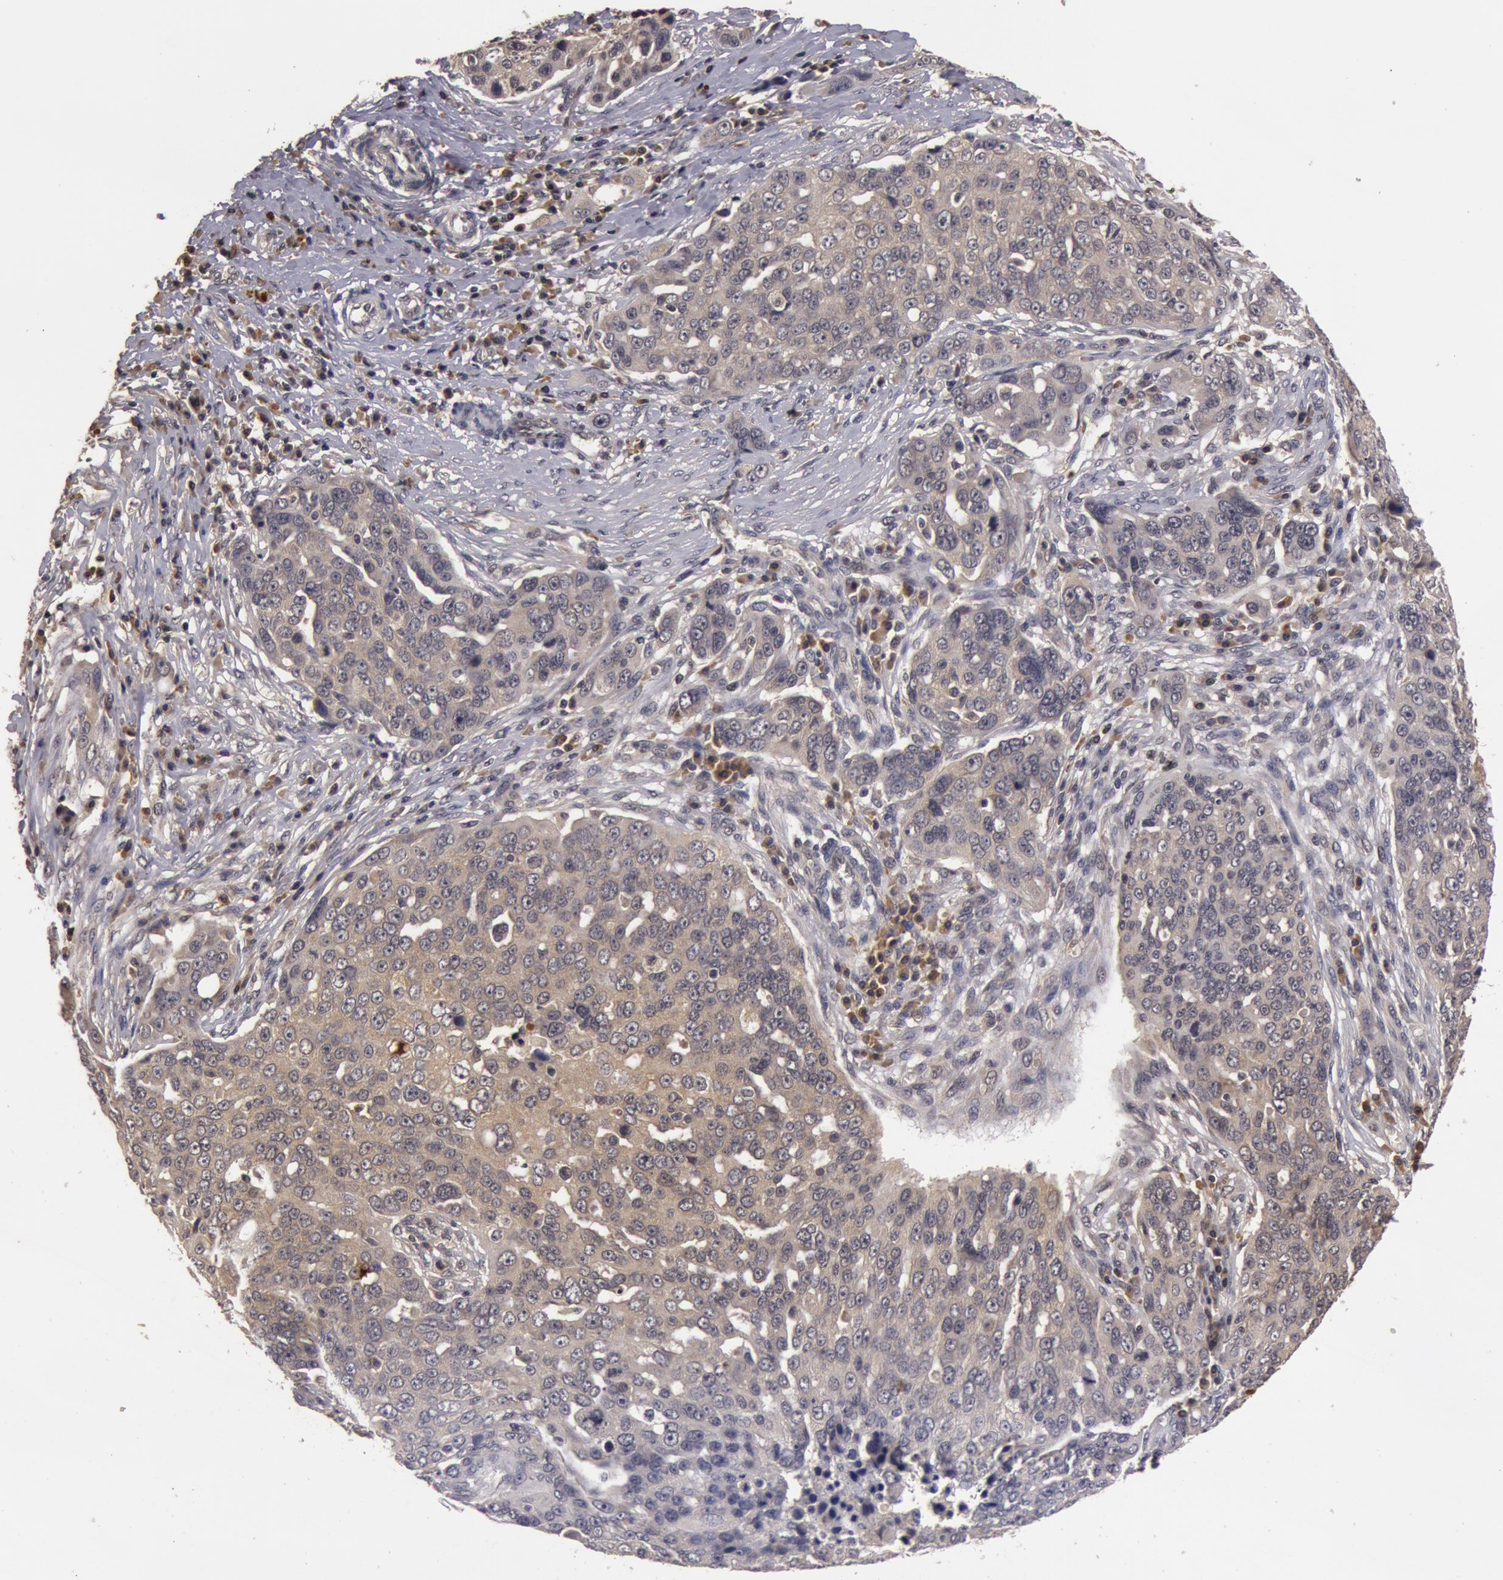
{"staining": {"intensity": "weak", "quantity": ">75%", "location": "cytoplasmic/membranous"}, "tissue": "ovarian cancer", "cell_type": "Tumor cells", "image_type": "cancer", "snomed": [{"axis": "morphology", "description": "Carcinoma, endometroid"}, {"axis": "topography", "description": "Ovary"}], "caption": "This histopathology image shows IHC staining of human ovarian cancer, with low weak cytoplasmic/membranous expression in approximately >75% of tumor cells.", "gene": "BCHE", "patient": {"sex": "female", "age": 75}}